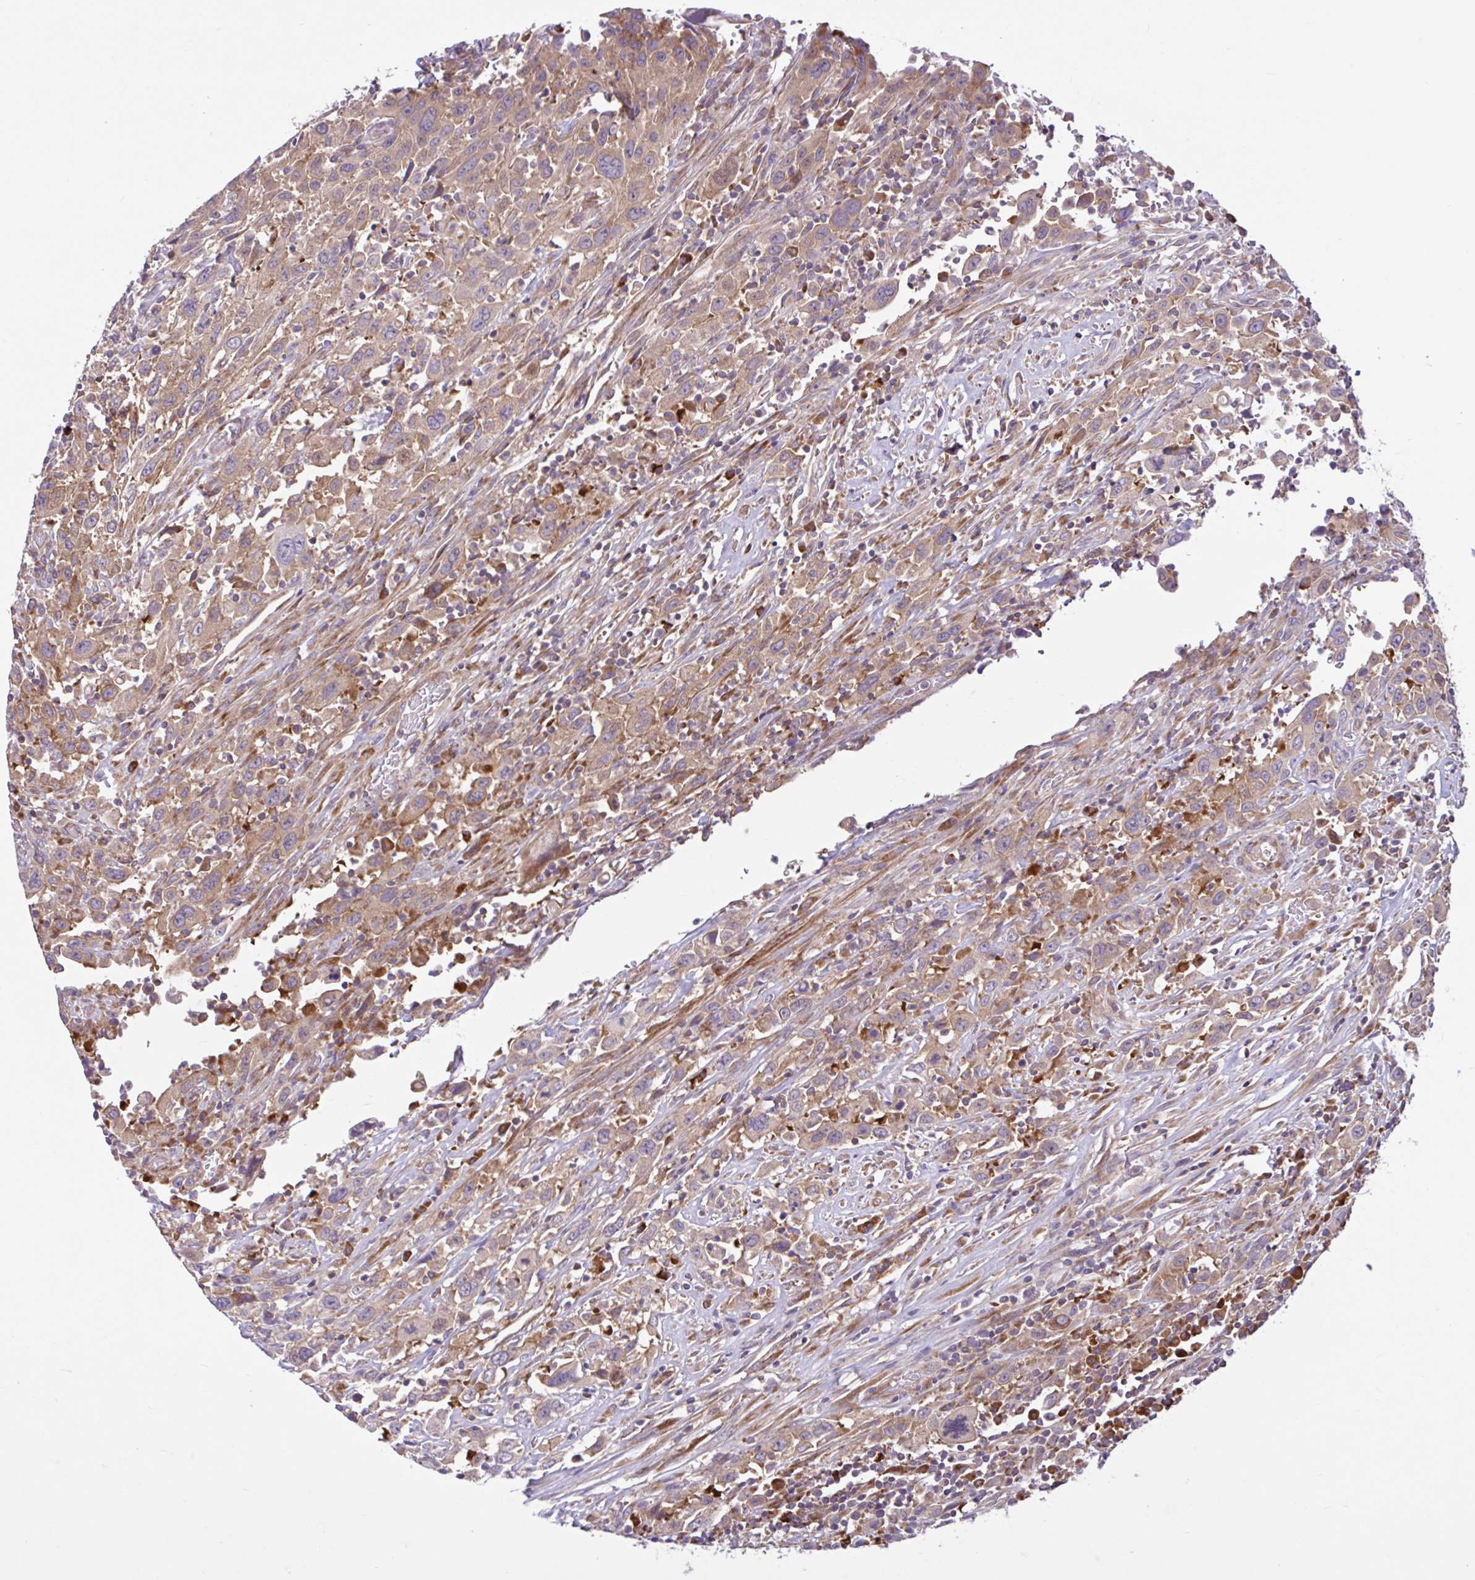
{"staining": {"intensity": "moderate", "quantity": ">75%", "location": "cytoplasmic/membranous"}, "tissue": "urothelial cancer", "cell_type": "Tumor cells", "image_type": "cancer", "snomed": [{"axis": "morphology", "description": "Urothelial carcinoma, High grade"}, {"axis": "topography", "description": "Urinary bladder"}], "caption": "Immunohistochemical staining of urothelial carcinoma (high-grade) displays medium levels of moderate cytoplasmic/membranous positivity in approximately >75% of tumor cells.", "gene": "NTPCR", "patient": {"sex": "male", "age": 61}}